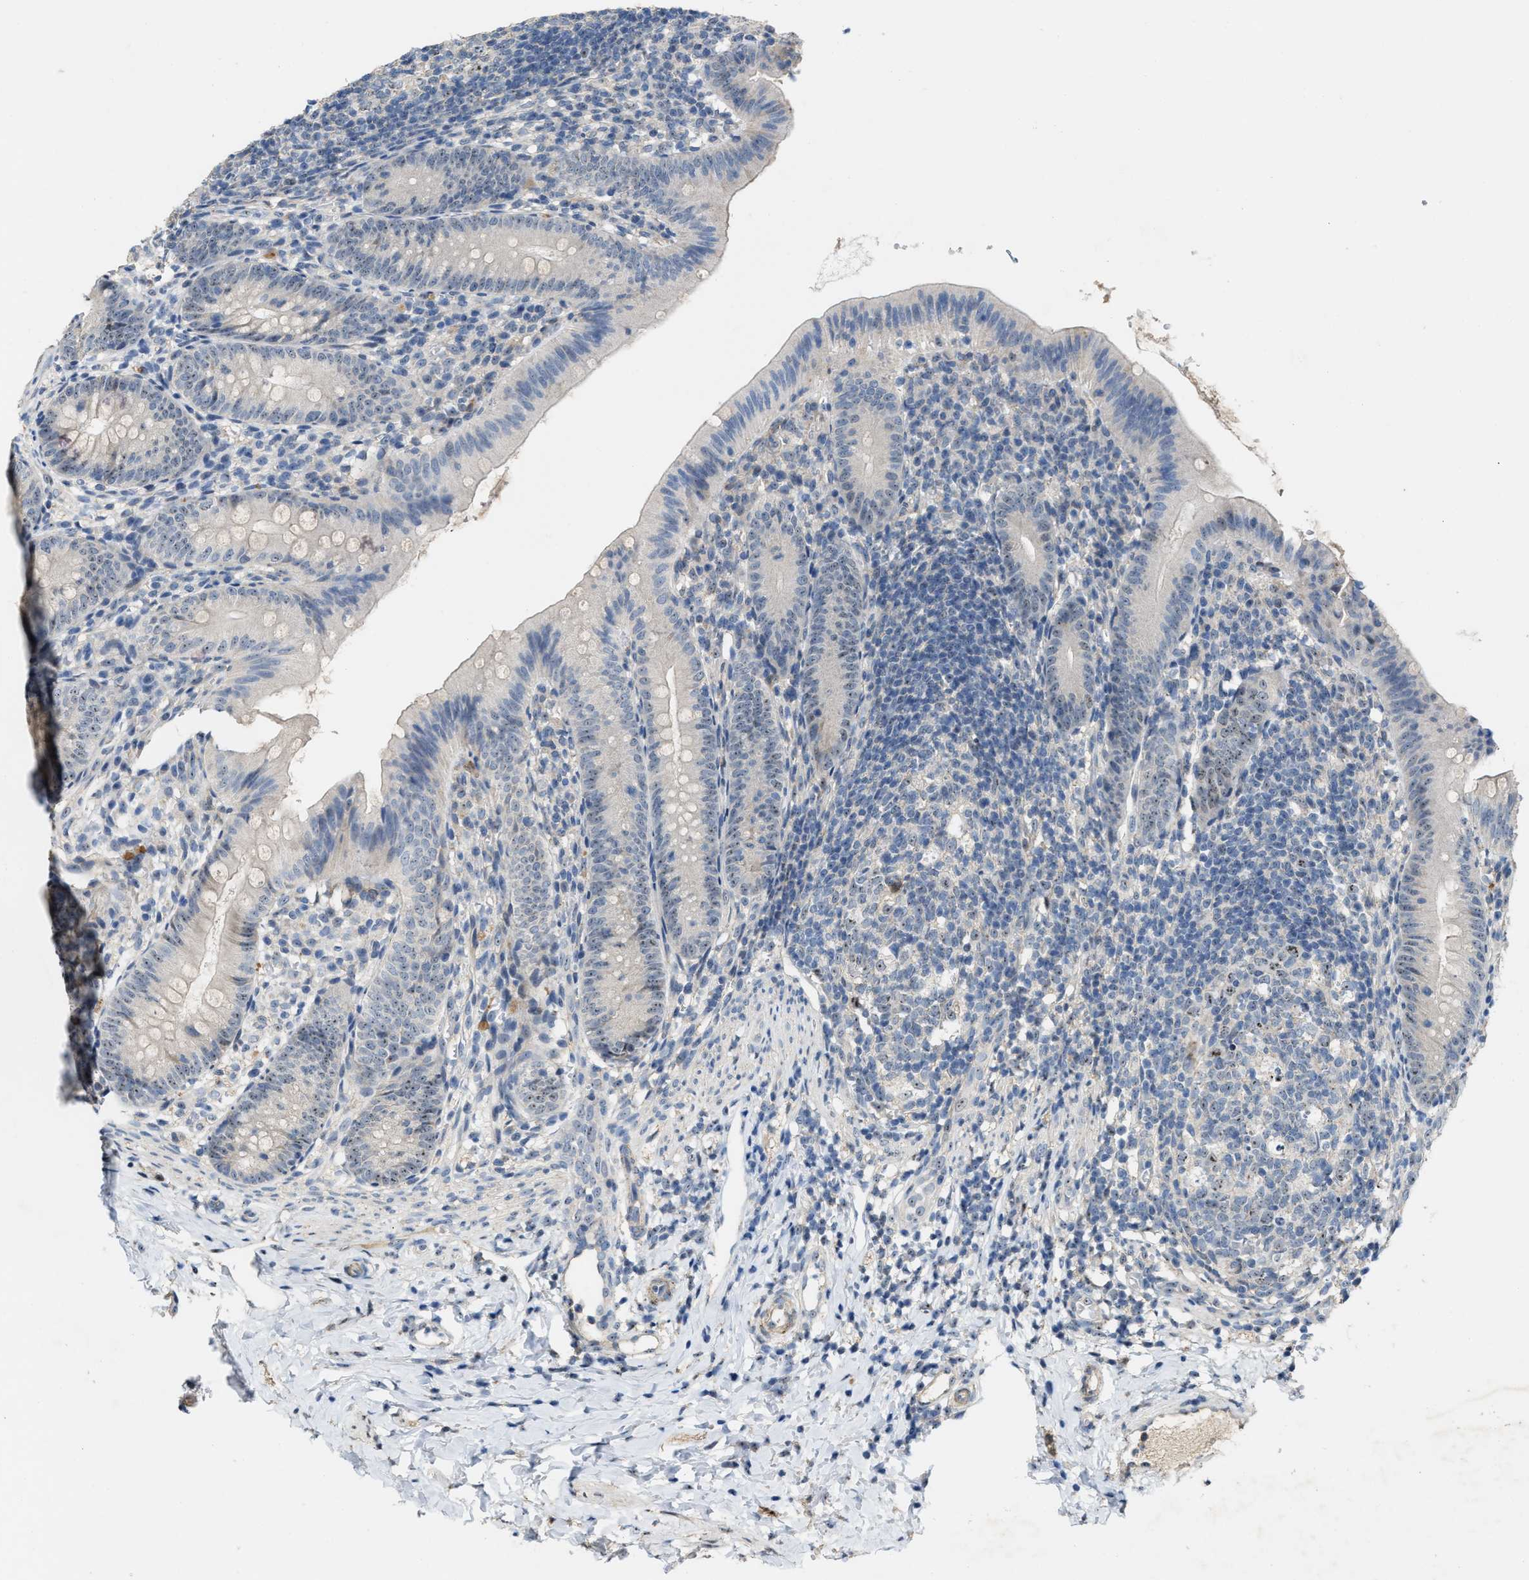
{"staining": {"intensity": "moderate", "quantity": "<25%", "location": "nuclear"}, "tissue": "appendix", "cell_type": "Glandular cells", "image_type": "normal", "snomed": [{"axis": "morphology", "description": "Normal tissue, NOS"}, {"axis": "topography", "description": "Appendix"}], "caption": "Brown immunohistochemical staining in benign human appendix shows moderate nuclear positivity in about <25% of glandular cells. (DAB IHC with brightfield microscopy, high magnification).", "gene": "ZNF783", "patient": {"sex": "male", "age": 1}}